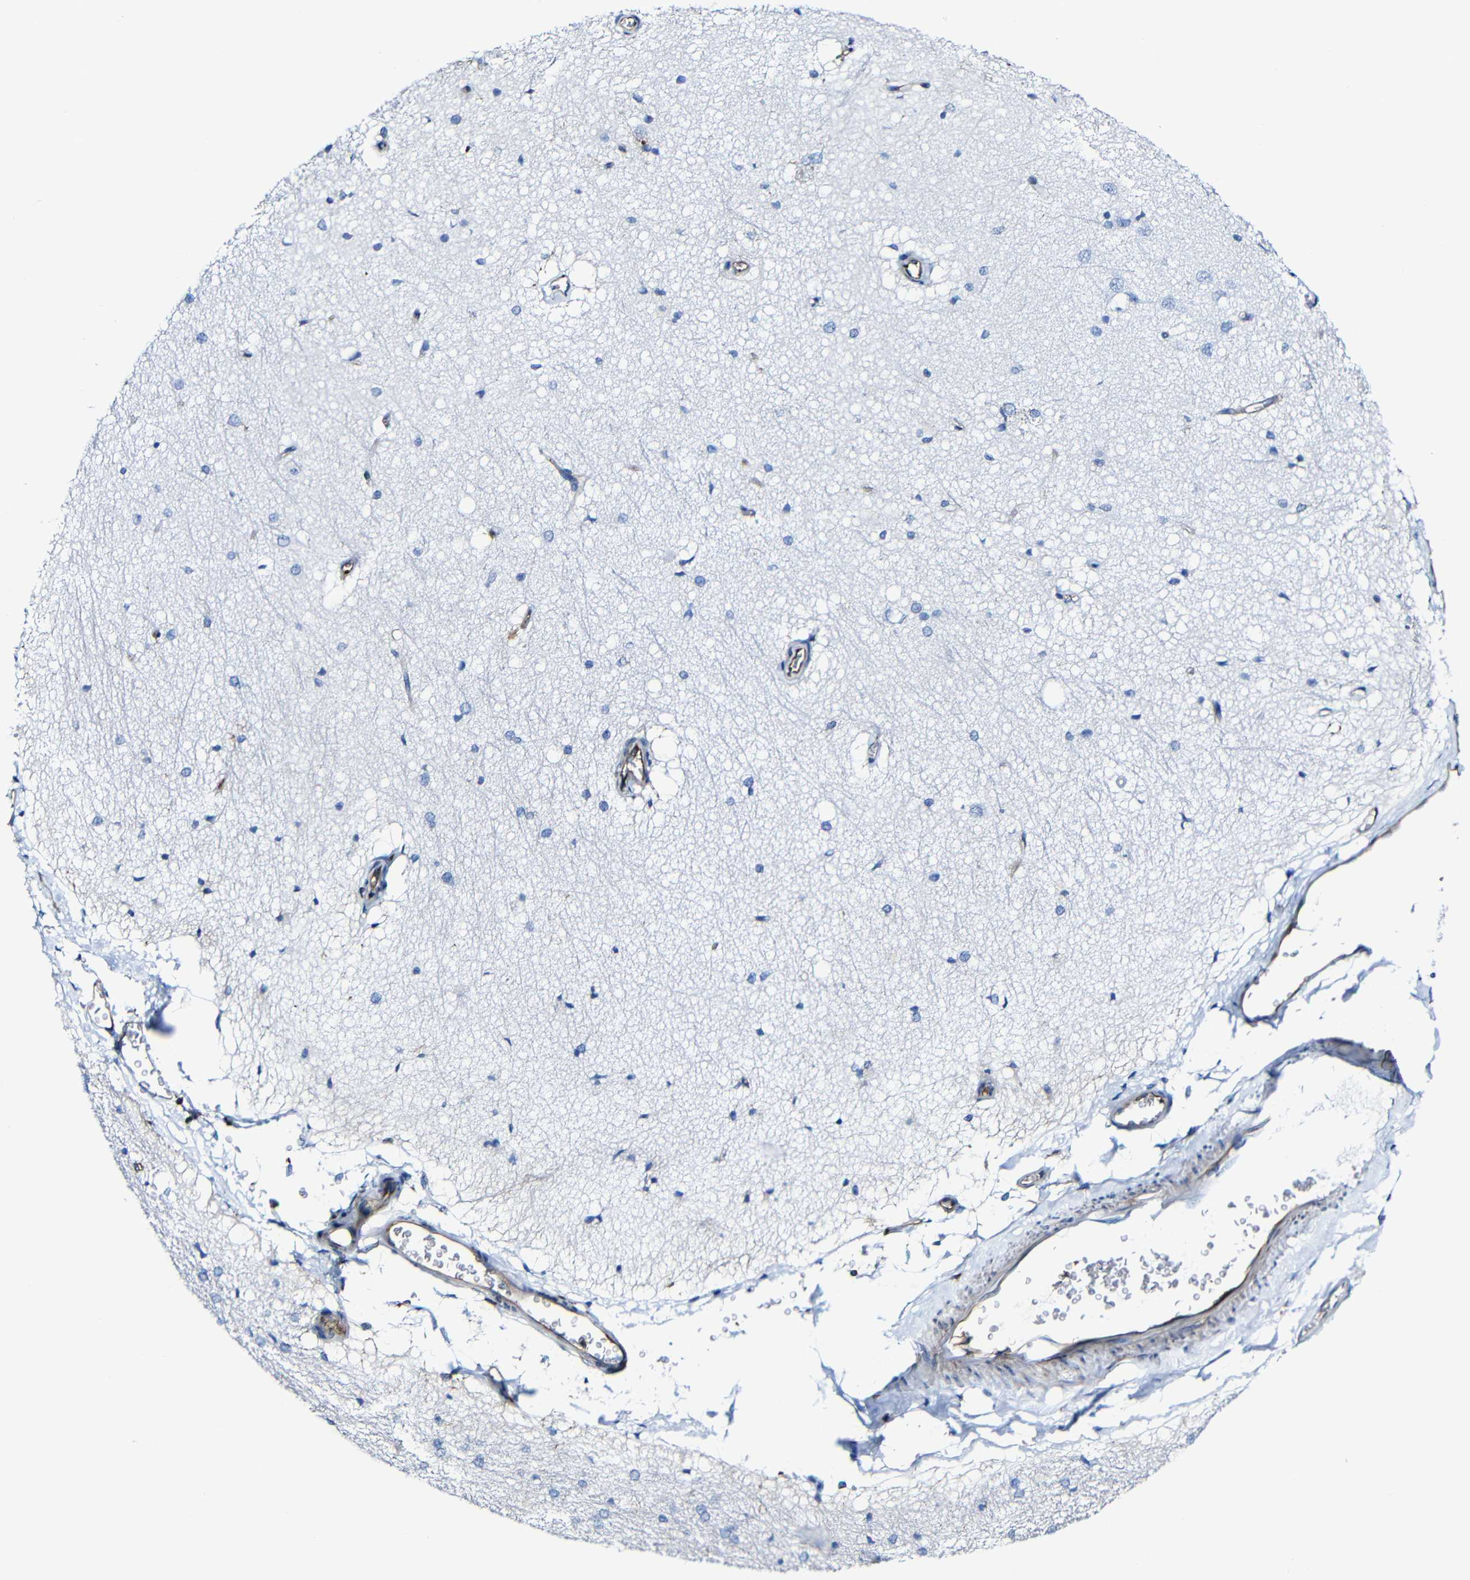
{"staining": {"intensity": "negative", "quantity": "none", "location": "none"}, "tissue": "hippocampus", "cell_type": "Glial cells", "image_type": "normal", "snomed": [{"axis": "morphology", "description": "Normal tissue, NOS"}, {"axis": "topography", "description": "Hippocampus"}], "caption": "IHC of benign human hippocampus shows no expression in glial cells.", "gene": "MSN", "patient": {"sex": "female", "age": 19}}